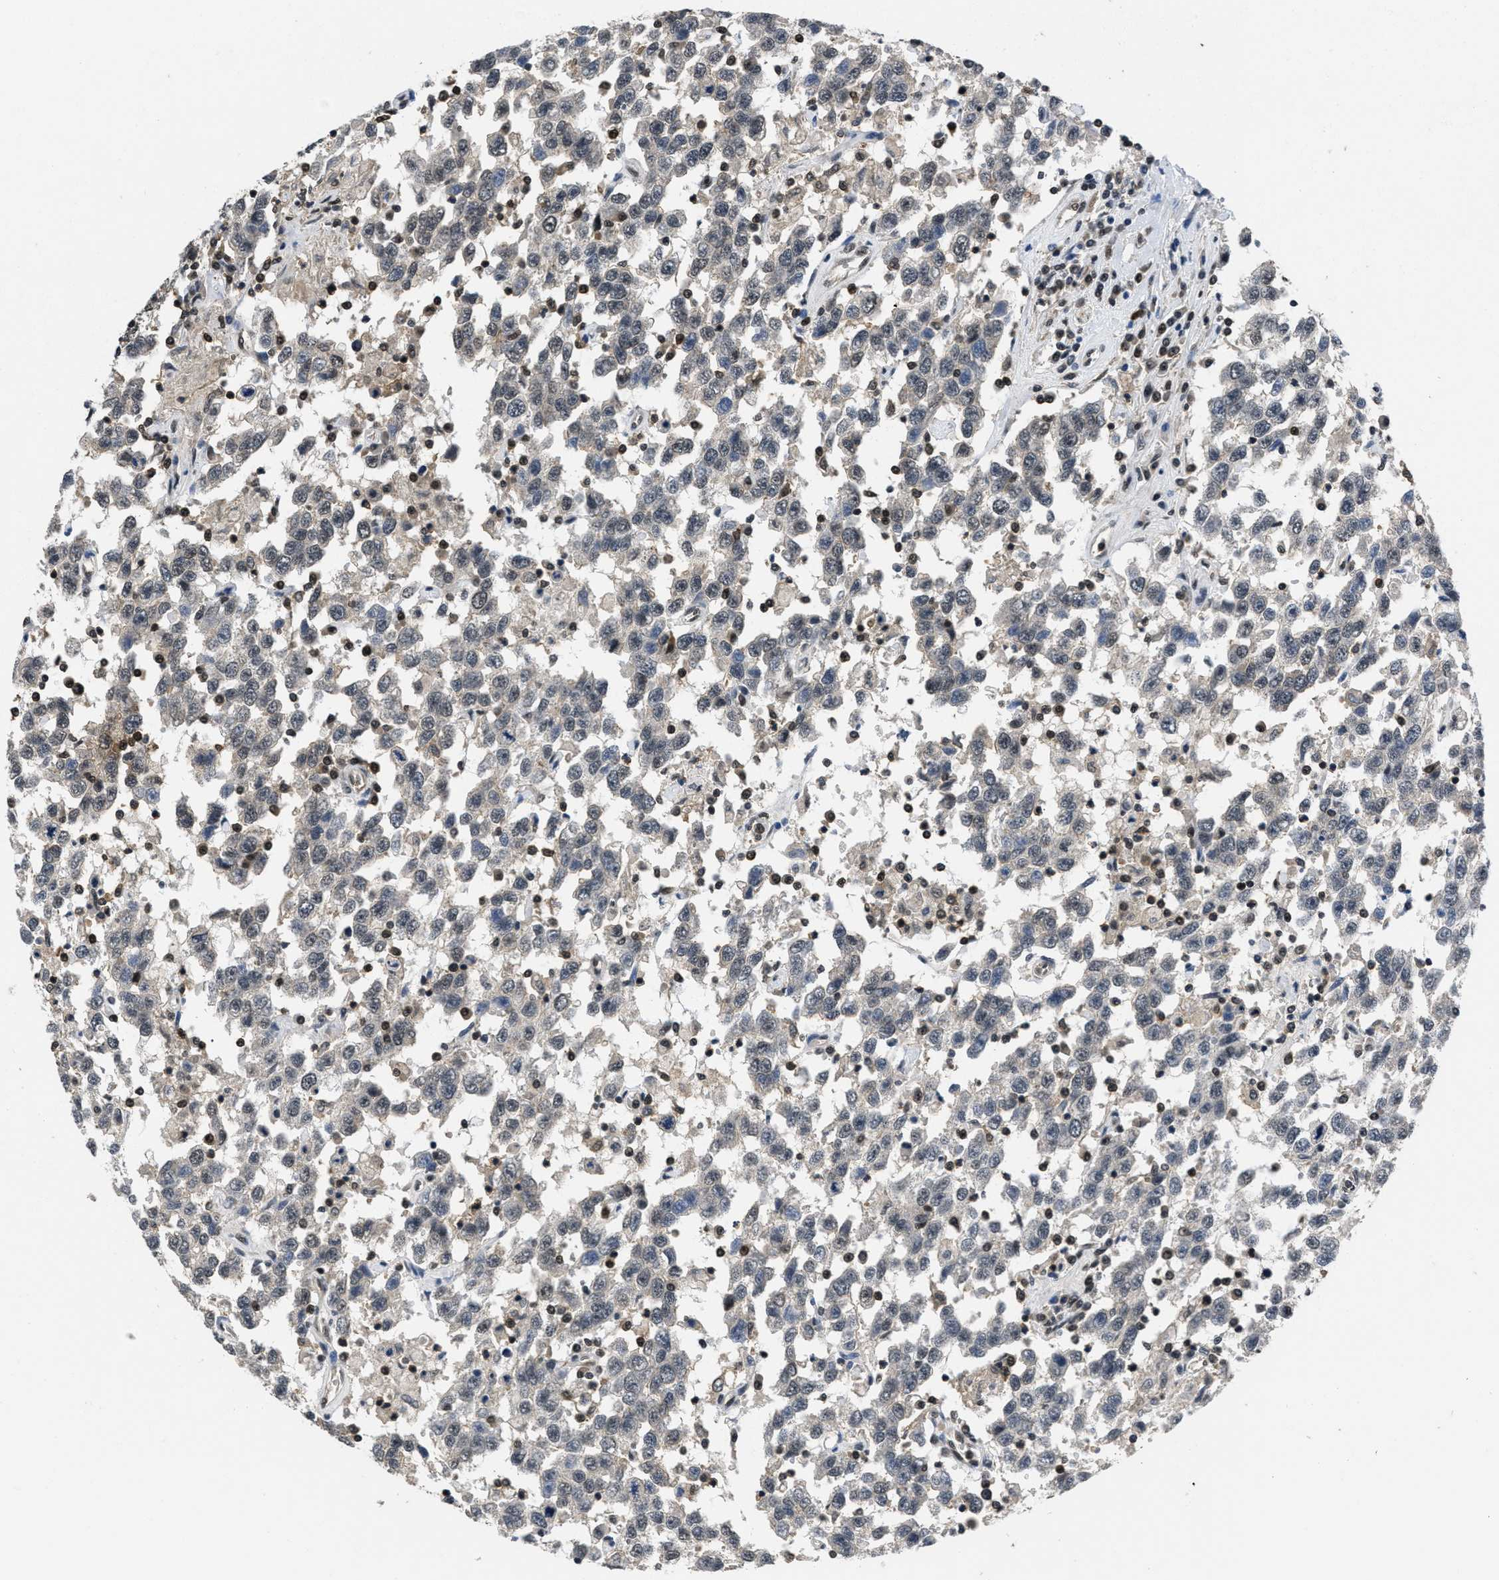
{"staining": {"intensity": "negative", "quantity": "none", "location": "none"}, "tissue": "testis cancer", "cell_type": "Tumor cells", "image_type": "cancer", "snomed": [{"axis": "morphology", "description": "Seminoma, NOS"}, {"axis": "topography", "description": "Testis"}], "caption": "DAB immunohistochemical staining of testis seminoma demonstrates no significant positivity in tumor cells.", "gene": "CUL4B", "patient": {"sex": "male", "age": 41}}